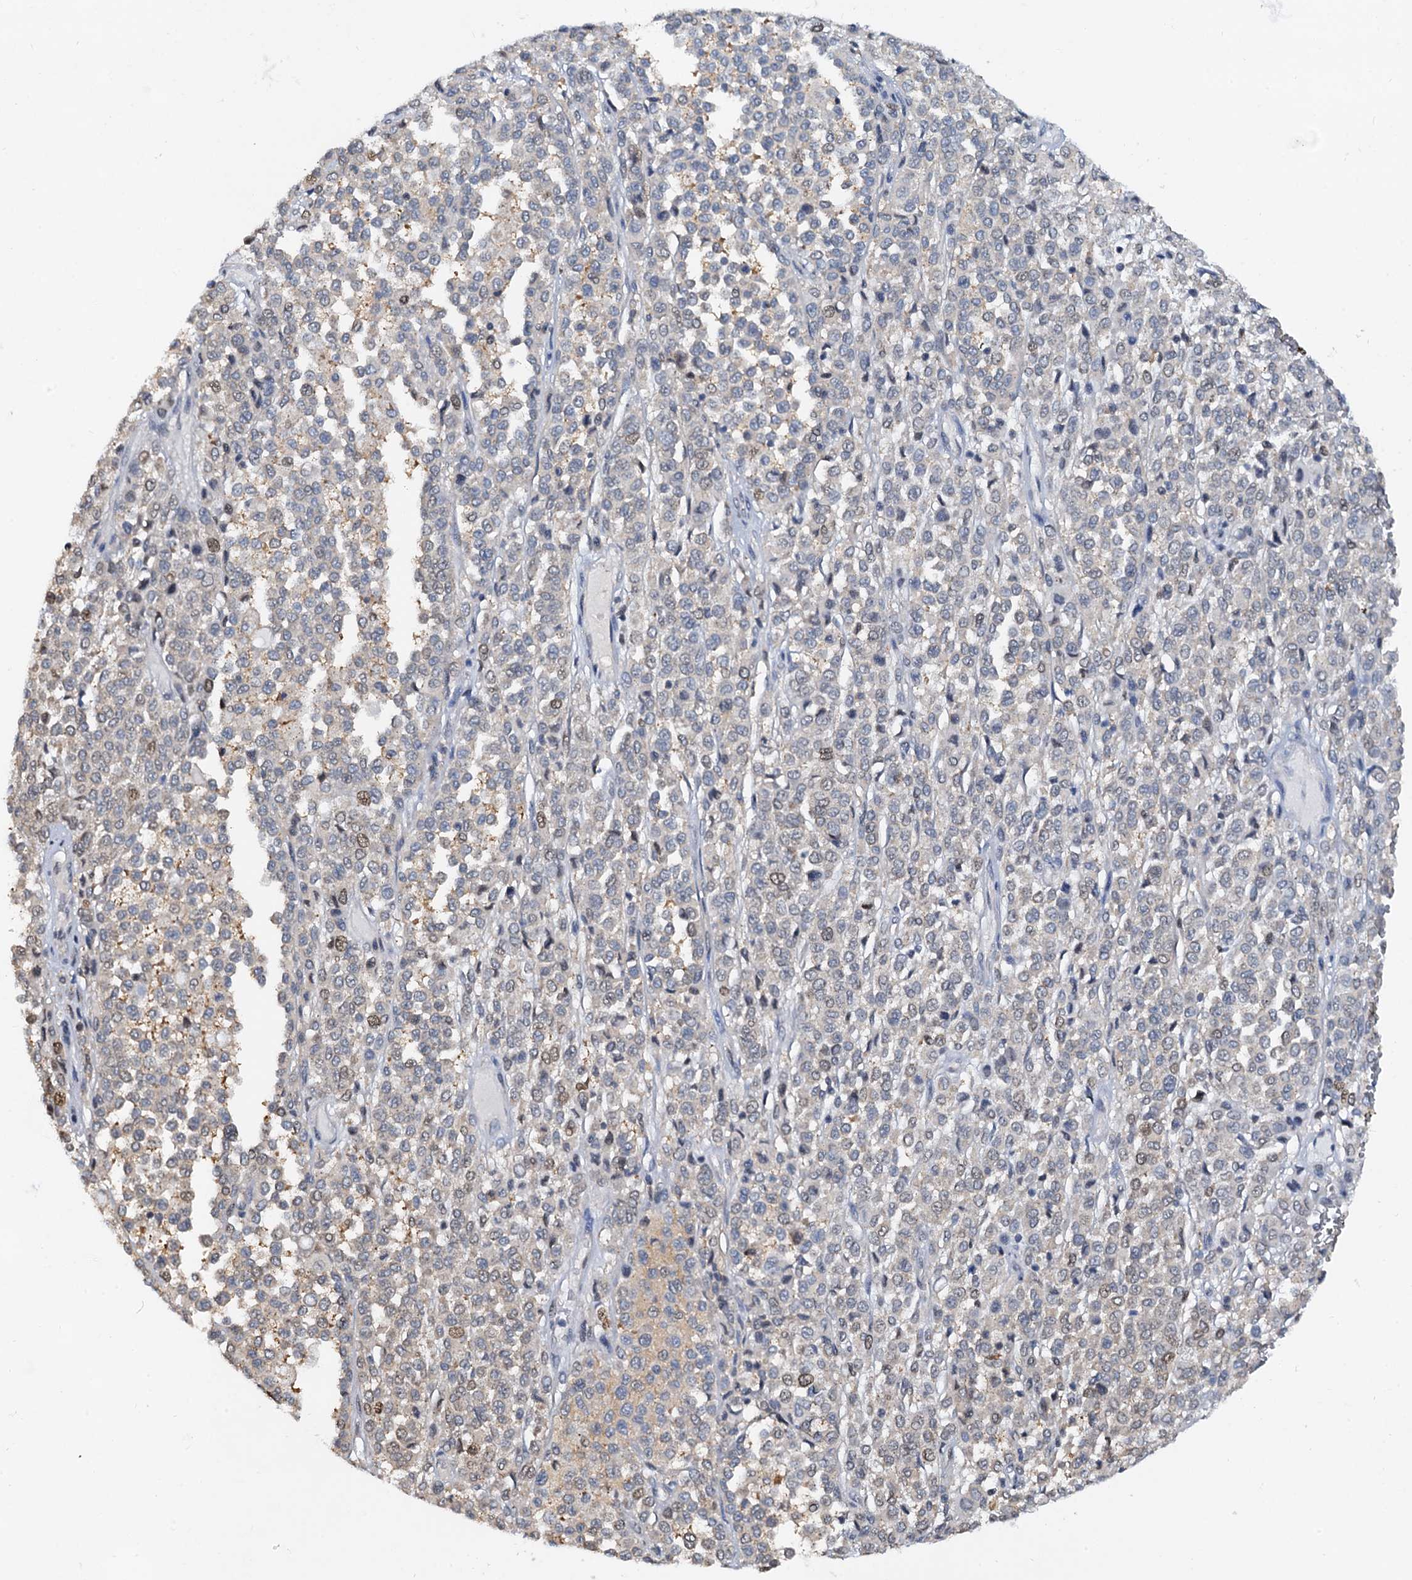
{"staining": {"intensity": "weak", "quantity": "<25%", "location": "nuclear"}, "tissue": "melanoma", "cell_type": "Tumor cells", "image_type": "cancer", "snomed": [{"axis": "morphology", "description": "Malignant melanoma, Metastatic site"}, {"axis": "topography", "description": "Pancreas"}], "caption": "Protein analysis of melanoma demonstrates no significant positivity in tumor cells.", "gene": "PTGES3", "patient": {"sex": "female", "age": 30}}